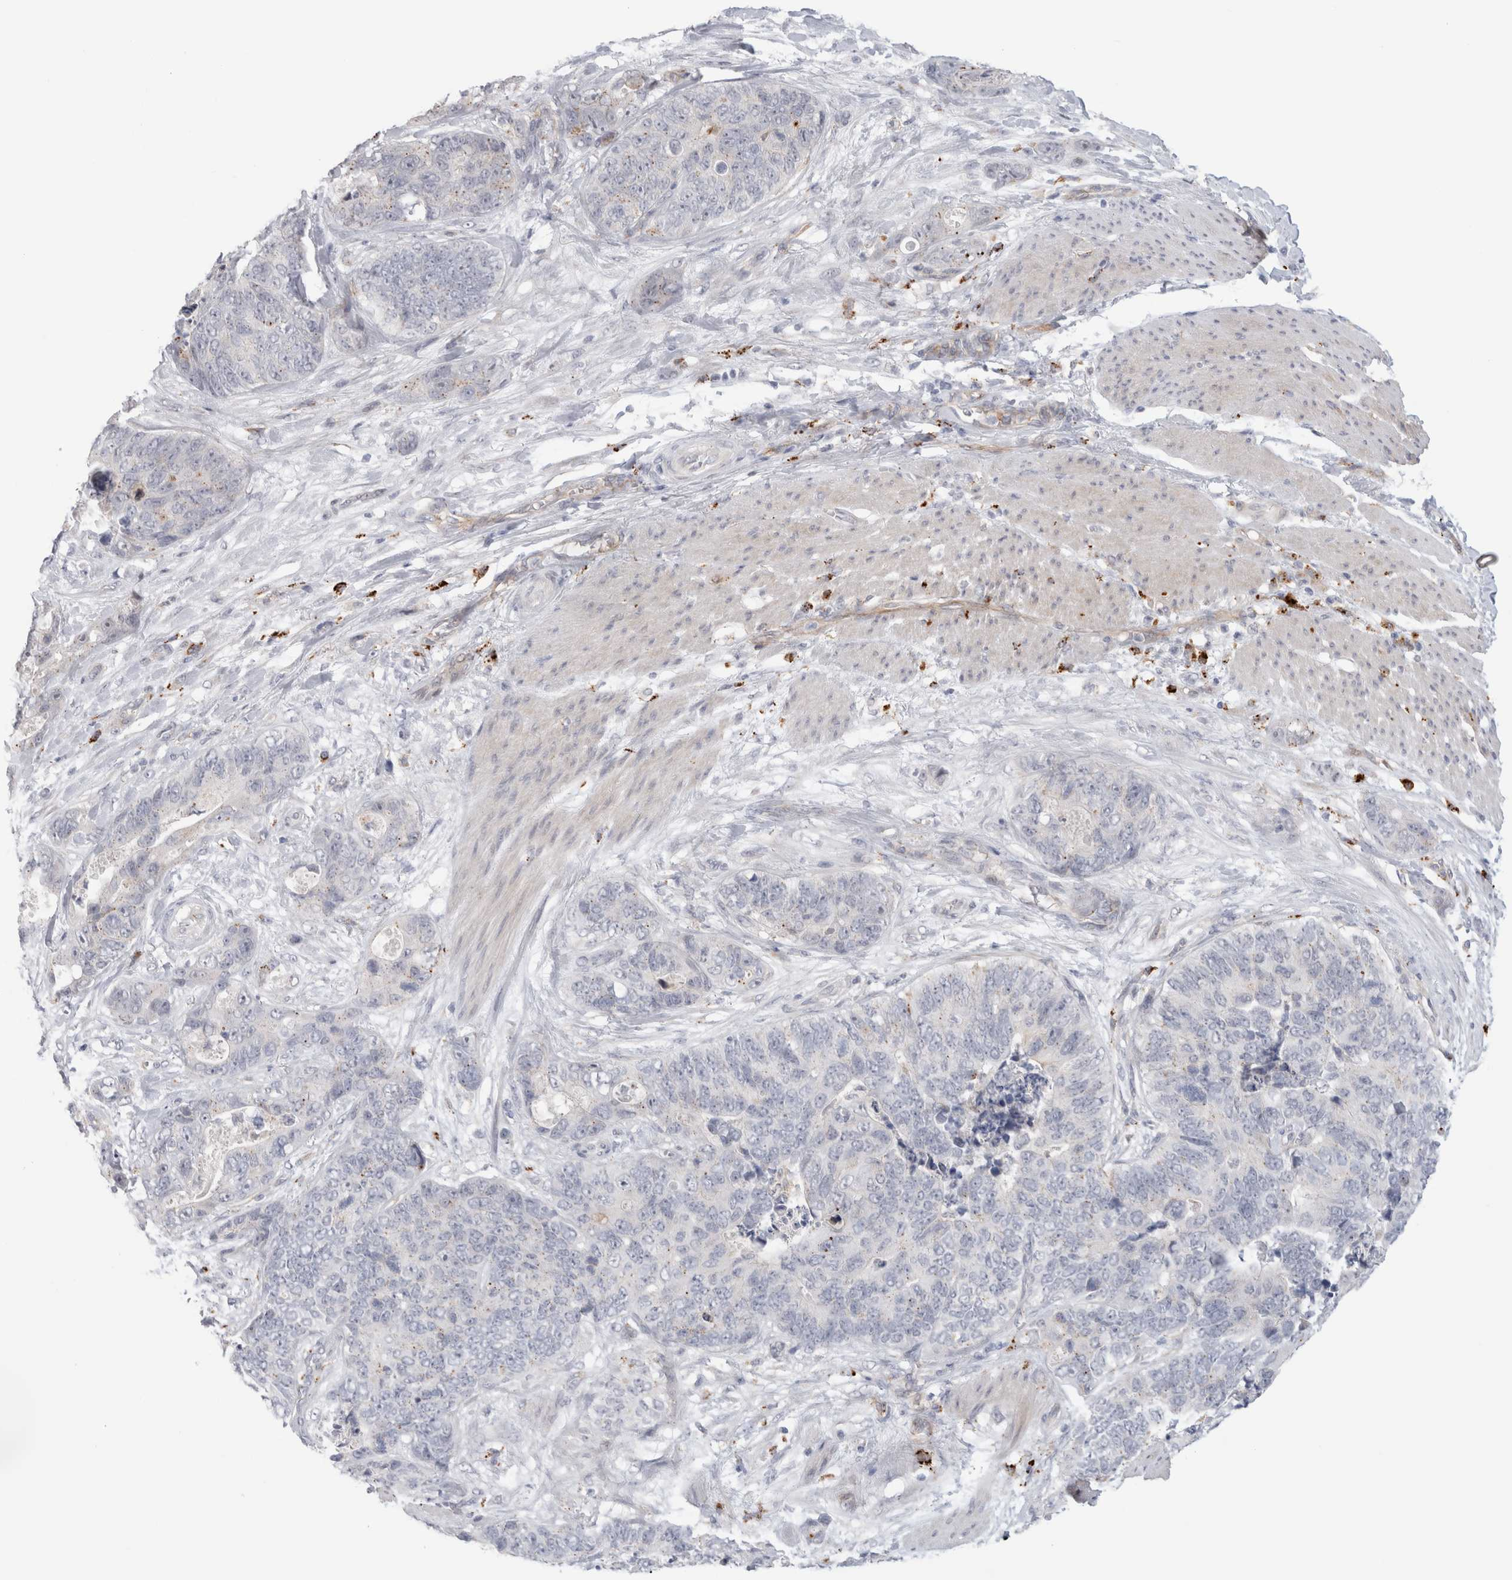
{"staining": {"intensity": "negative", "quantity": "none", "location": "none"}, "tissue": "stomach cancer", "cell_type": "Tumor cells", "image_type": "cancer", "snomed": [{"axis": "morphology", "description": "Normal tissue, NOS"}, {"axis": "morphology", "description": "Adenocarcinoma, NOS"}, {"axis": "topography", "description": "Stomach"}], "caption": "This is a micrograph of immunohistochemistry (IHC) staining of stomach cancer, which shows no positivity in tumor cells.", "gene": "ANKMY1", "patient": {"sex": "female", "age": 89}}